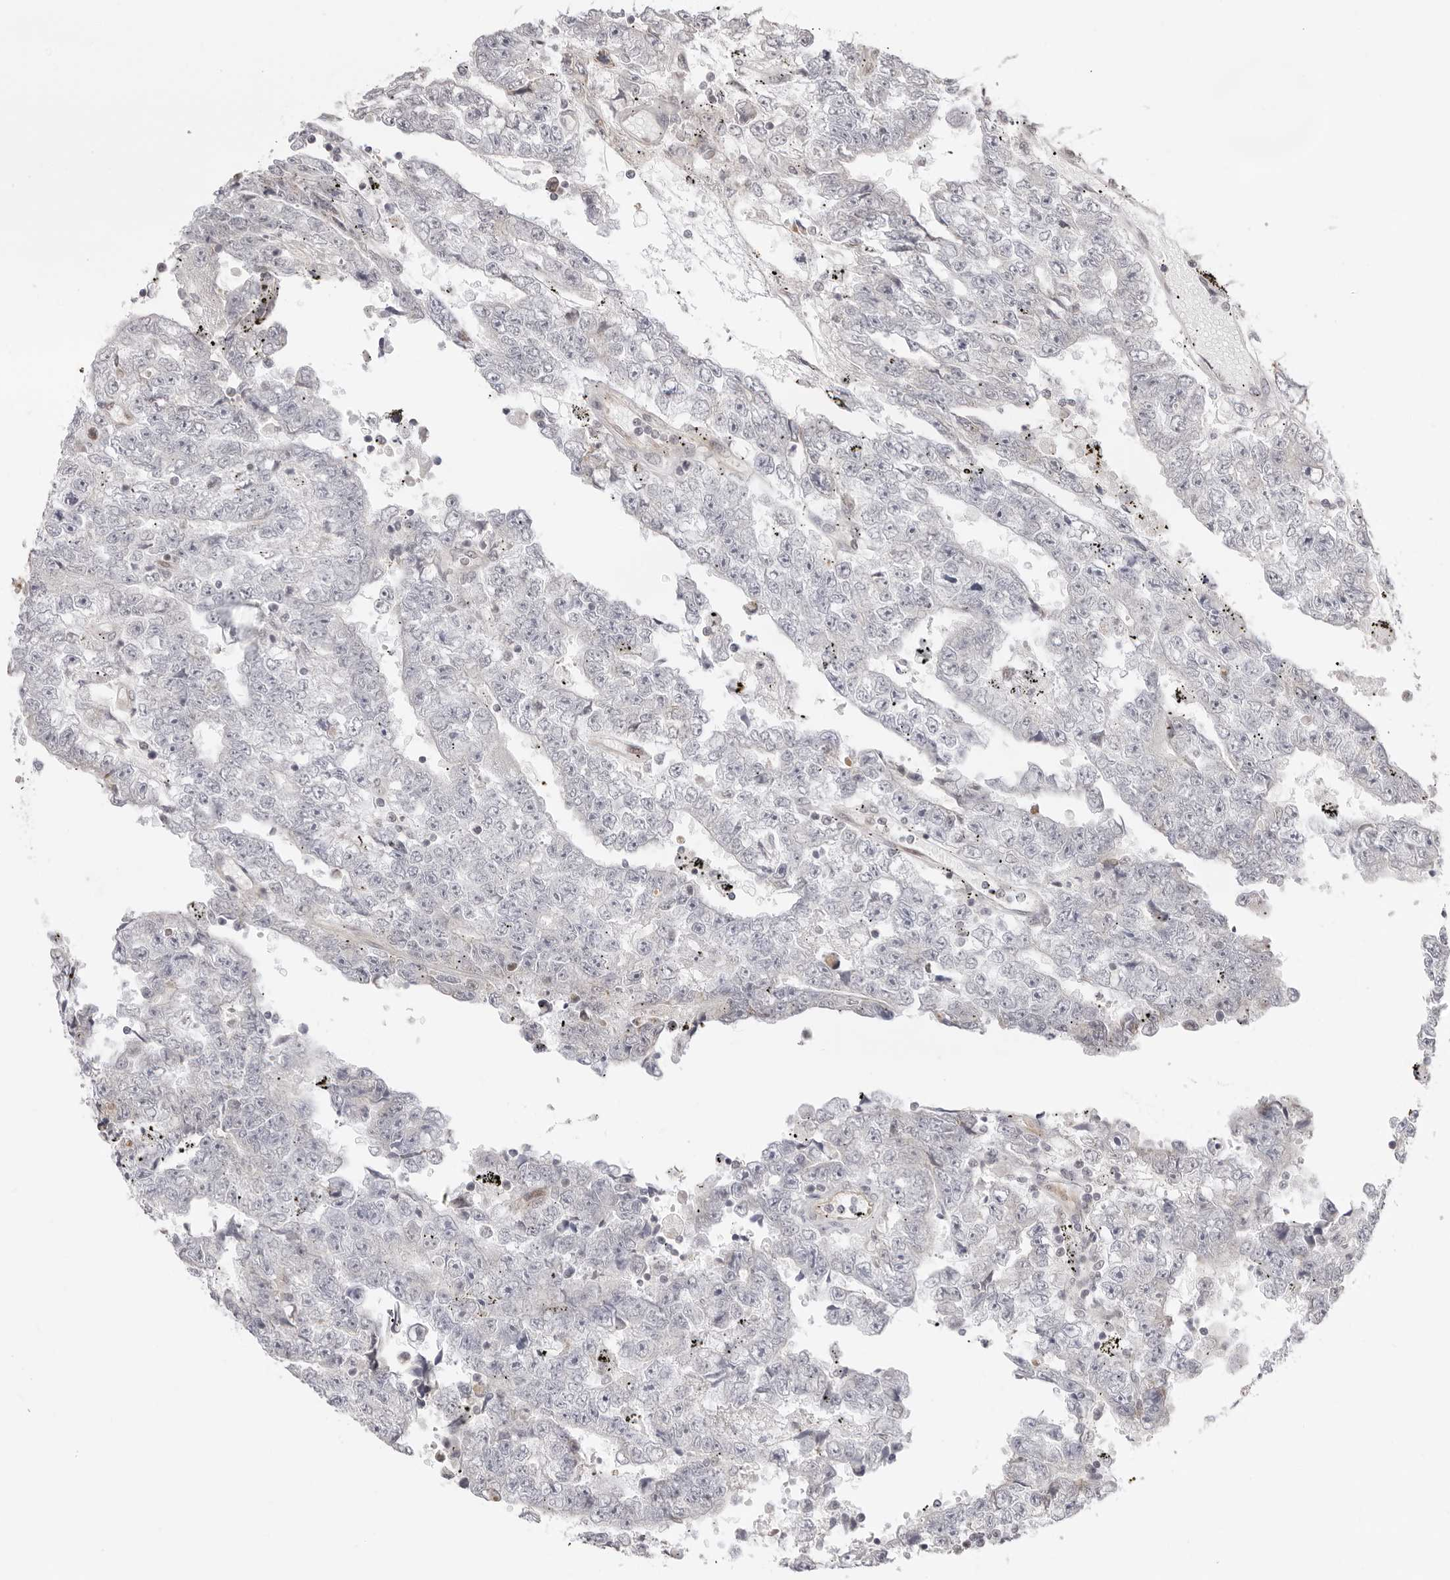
{"staining": {"intensity": "negative", "quantity": "none", "location": "none"}, "tissue": "testis cancer", "cell_type": "Tumor cells", "image_type": "cancer", "snomed": [{"axis": "morphology", "description": "Carcinoma, Embryonal, NOS"}, {"axis": "topography", "description": "Testis"}], "caption": "Embryonal carcinoma (testis) stained for a protein using immunohistochemistry (IHC) shows no expression tumor cells.", "gene": "FDPS", "patient": {"sex": "male", "age": 25}}